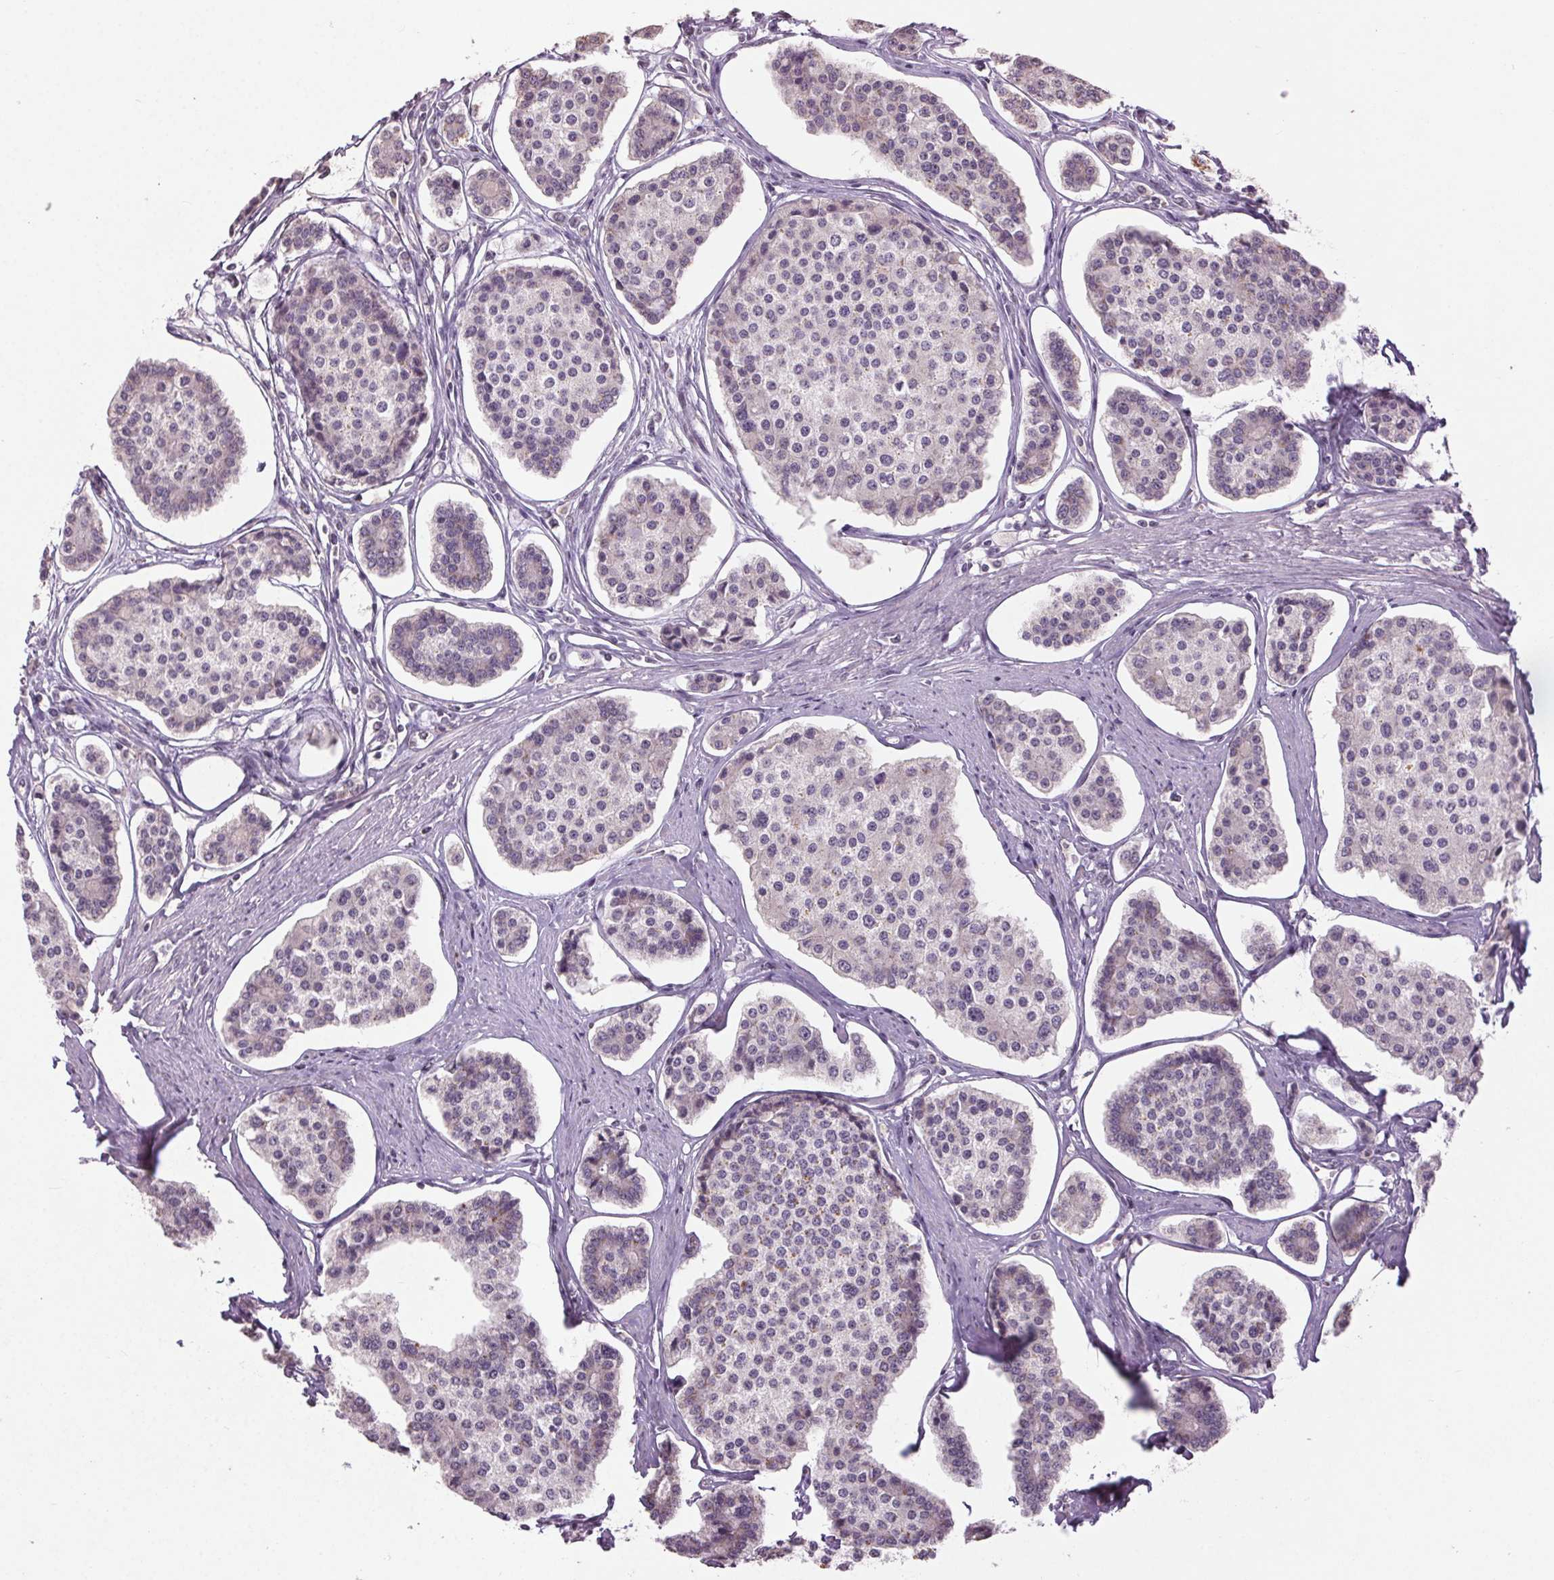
{"staining": {"intensity": "negative", "quantity": "none", "location": "none"}, "tissue": "carcinoid", "cell_type": "Tumor cells", "image_type": "cancer", "snomed": [{"axis": "morphology", "description": "Carcinoid, malignant, NOS"}, {"axis": "topography", "description": "Small intestine"}], "caption": "The IHC image has no significant positivity in tumor cells of malignant carcinoid tissue.", "gene": "KLRC3", "patient": {"sex": "female", "age": 65}}